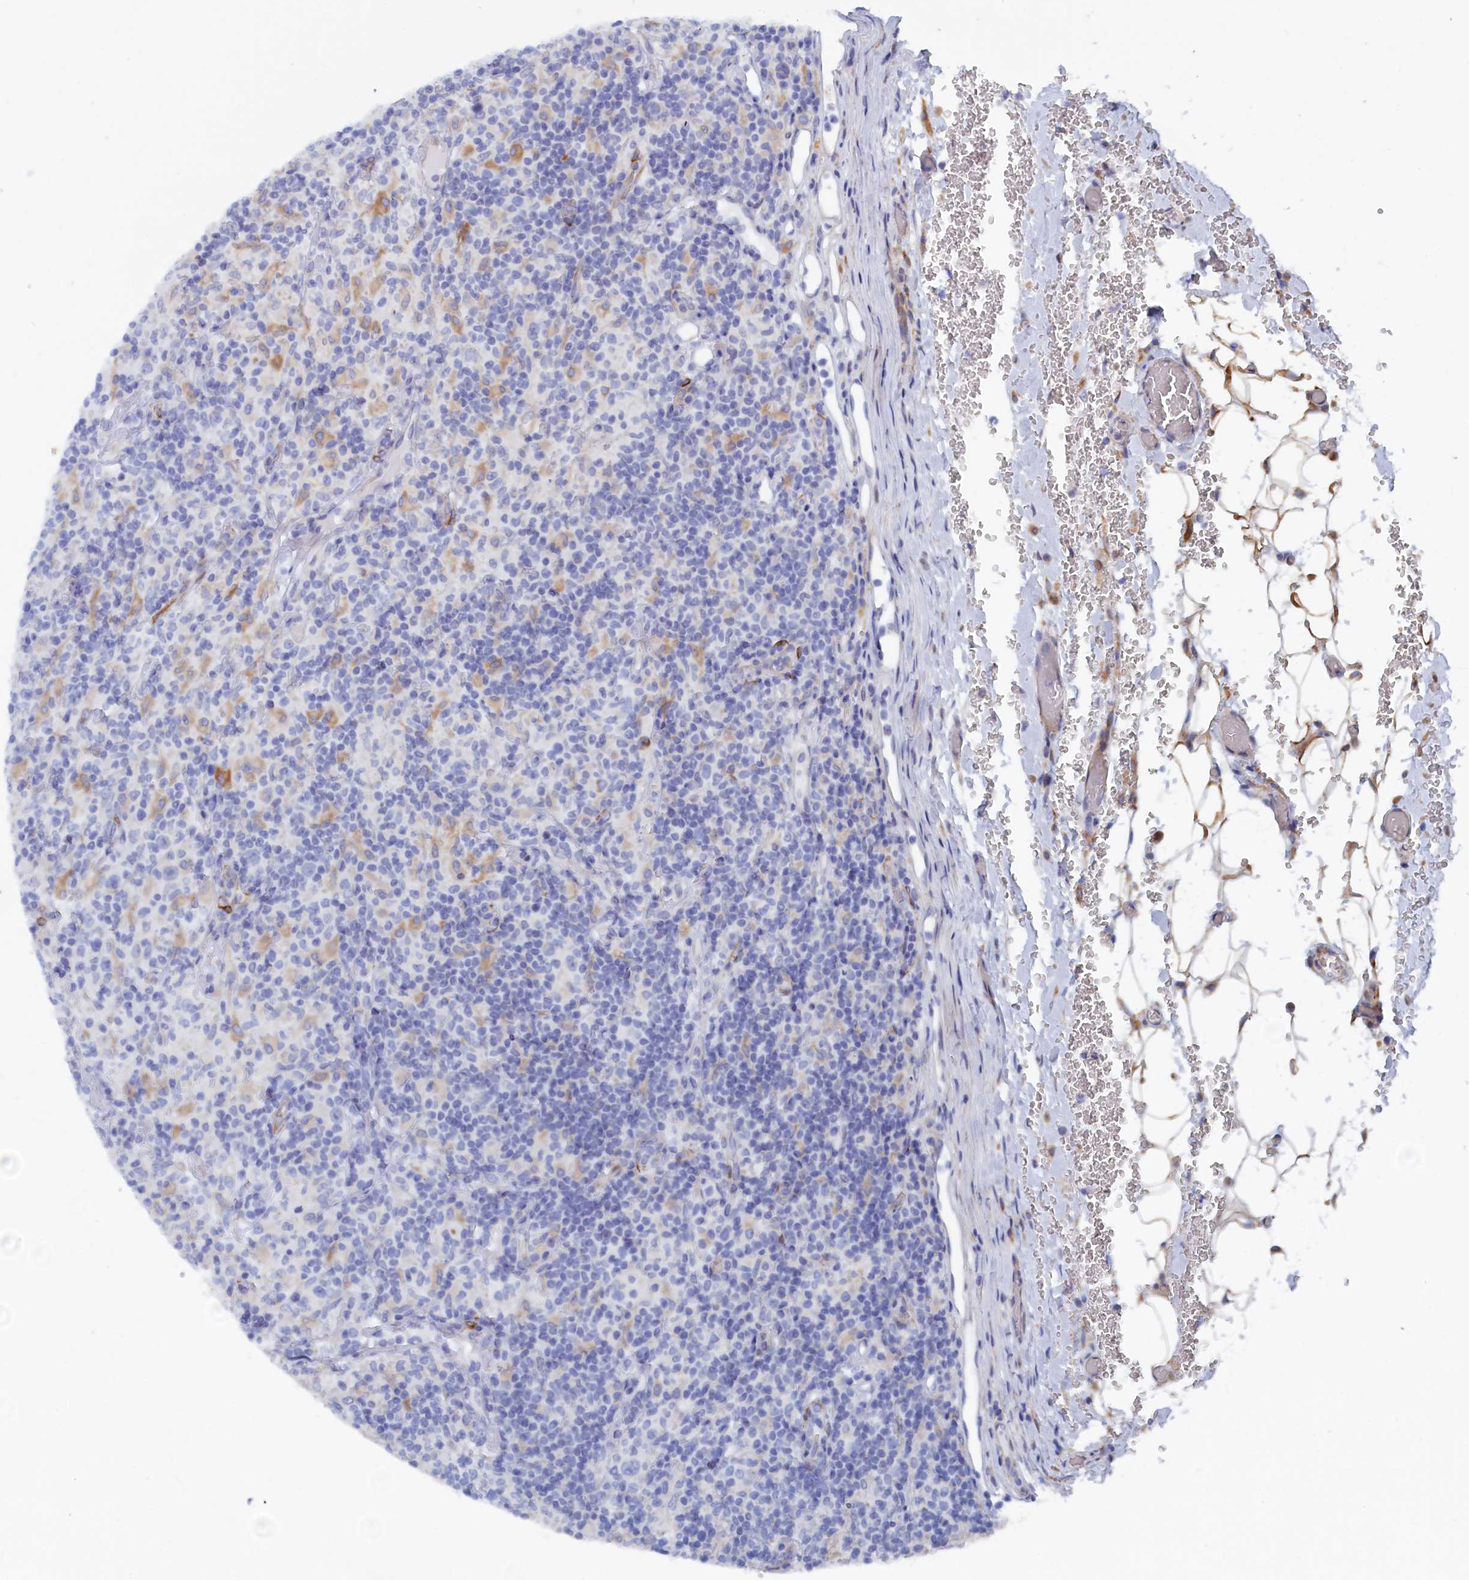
{"staining": {"intensity": "negative", "quantity": "none", "location": "none"}, "tissue": "lymphoma", "cell_type": "Tumor cells", "image_type": "cancer", "snomed": [{"axis": "morphology", "description": "Hodgkin's disease, NOS"}, {"axis": "topography", "description": "Lymph node"}], "caption": "DAB (3,3'-diaminobenzidine) immunohistochemical staining of lymphoma exhibits no significant staining in tumor cells.", "gene": "COG7", "patient": {"sex": "male", "age": 70}}